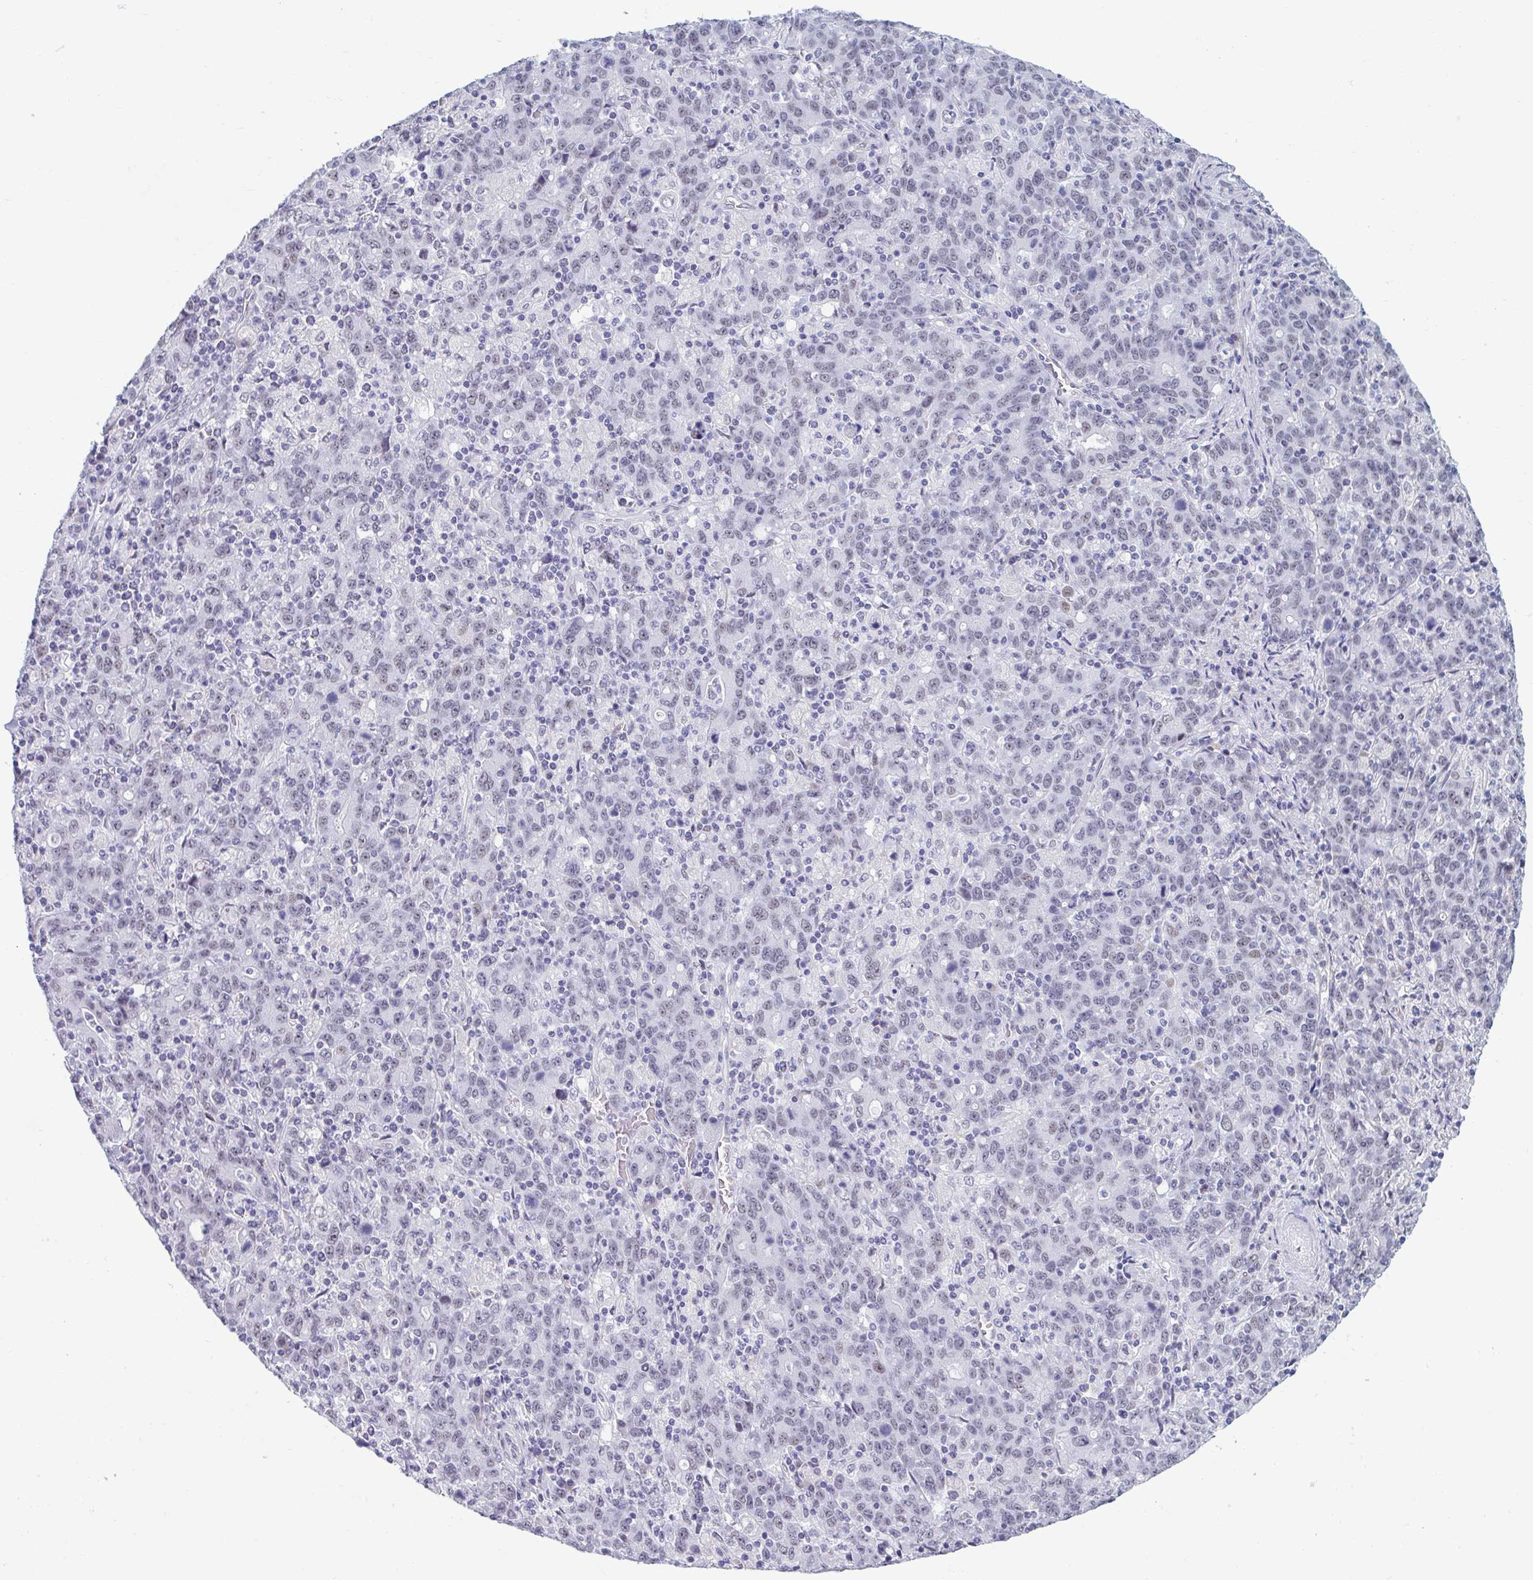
{"staining": {"intensity": "weak", "quantity": "<25%", "location": "nuclear"}, "tissue": "stomach cancer", "cell_type": "Tumor cells", "image_type": "cancer", "snomed": [{"axis": "morphology", "description": "Adenocarcinoma, NOS"}, {"axis": "topography", "description": "Stomach, upper"}], "caption": "IHC image of neoplastic tissue: adenocarcinoma (stomach) stained with DAB displays no significant protein staining in tumor cells.", "gene": "MSMB", "patient": {"sex": "male", "age": 69}}